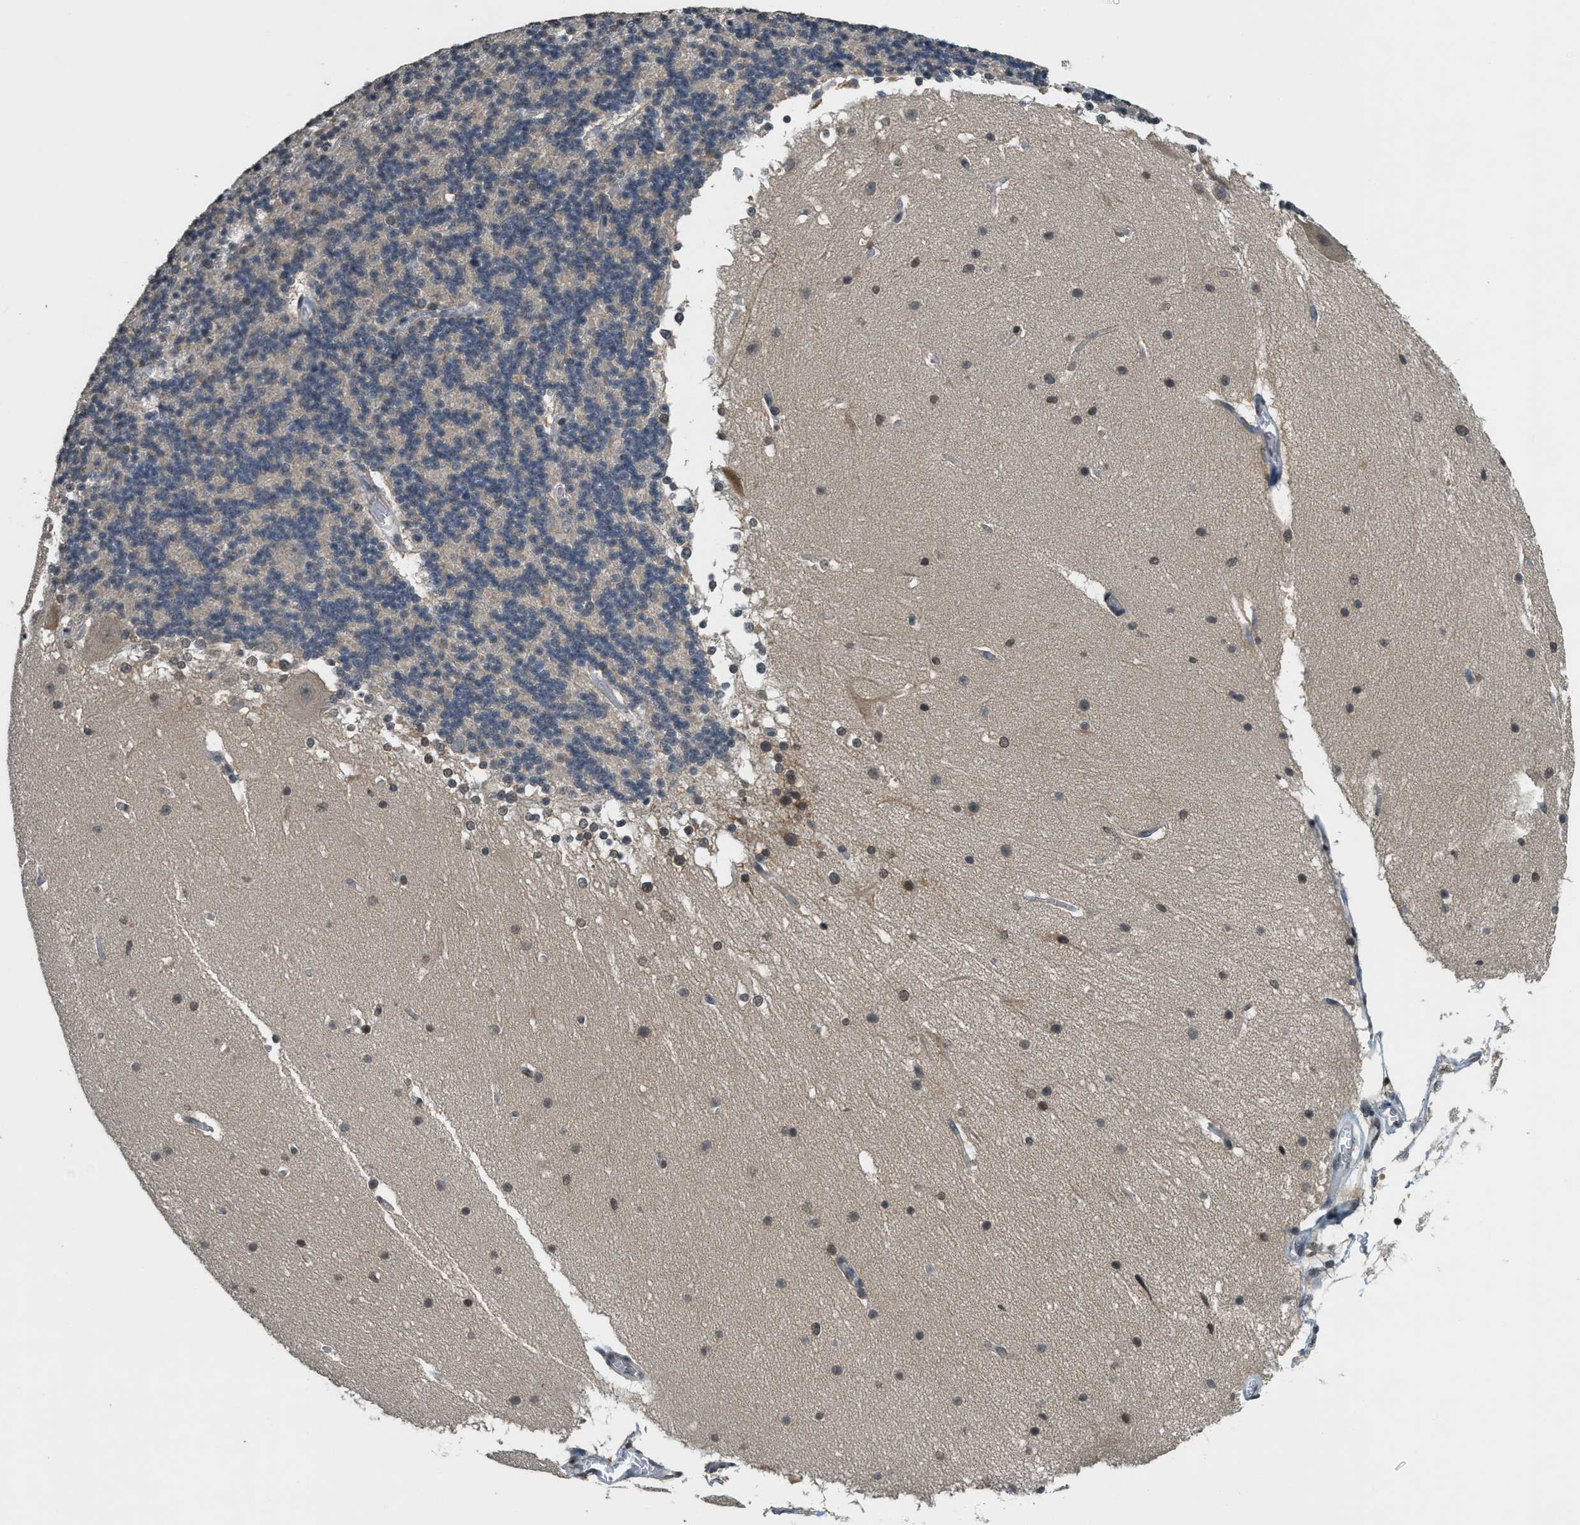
{"staining": {"intensity": "weak", "quantity": "<25%", "location": "nuclear"}, "tissue": "cerebellum", "cell_type": "Cells in granular layer", "image_type": "normal", "snomed": [{"axis": "morphology", "description": "Normal tissue, NOS"}, {"axis": "topography", "description": "Cerebellum"}], "caption": "The image reveals no staining of cells in granular layer in benign cerebellum. (Brightfield microscopy of DAB (3,3'-diaminobenzidine) immunohistochemistry (IHC) at high magnification).", "gene": "DNAJB1", "patient": {"sex": "female", "age": 19}}